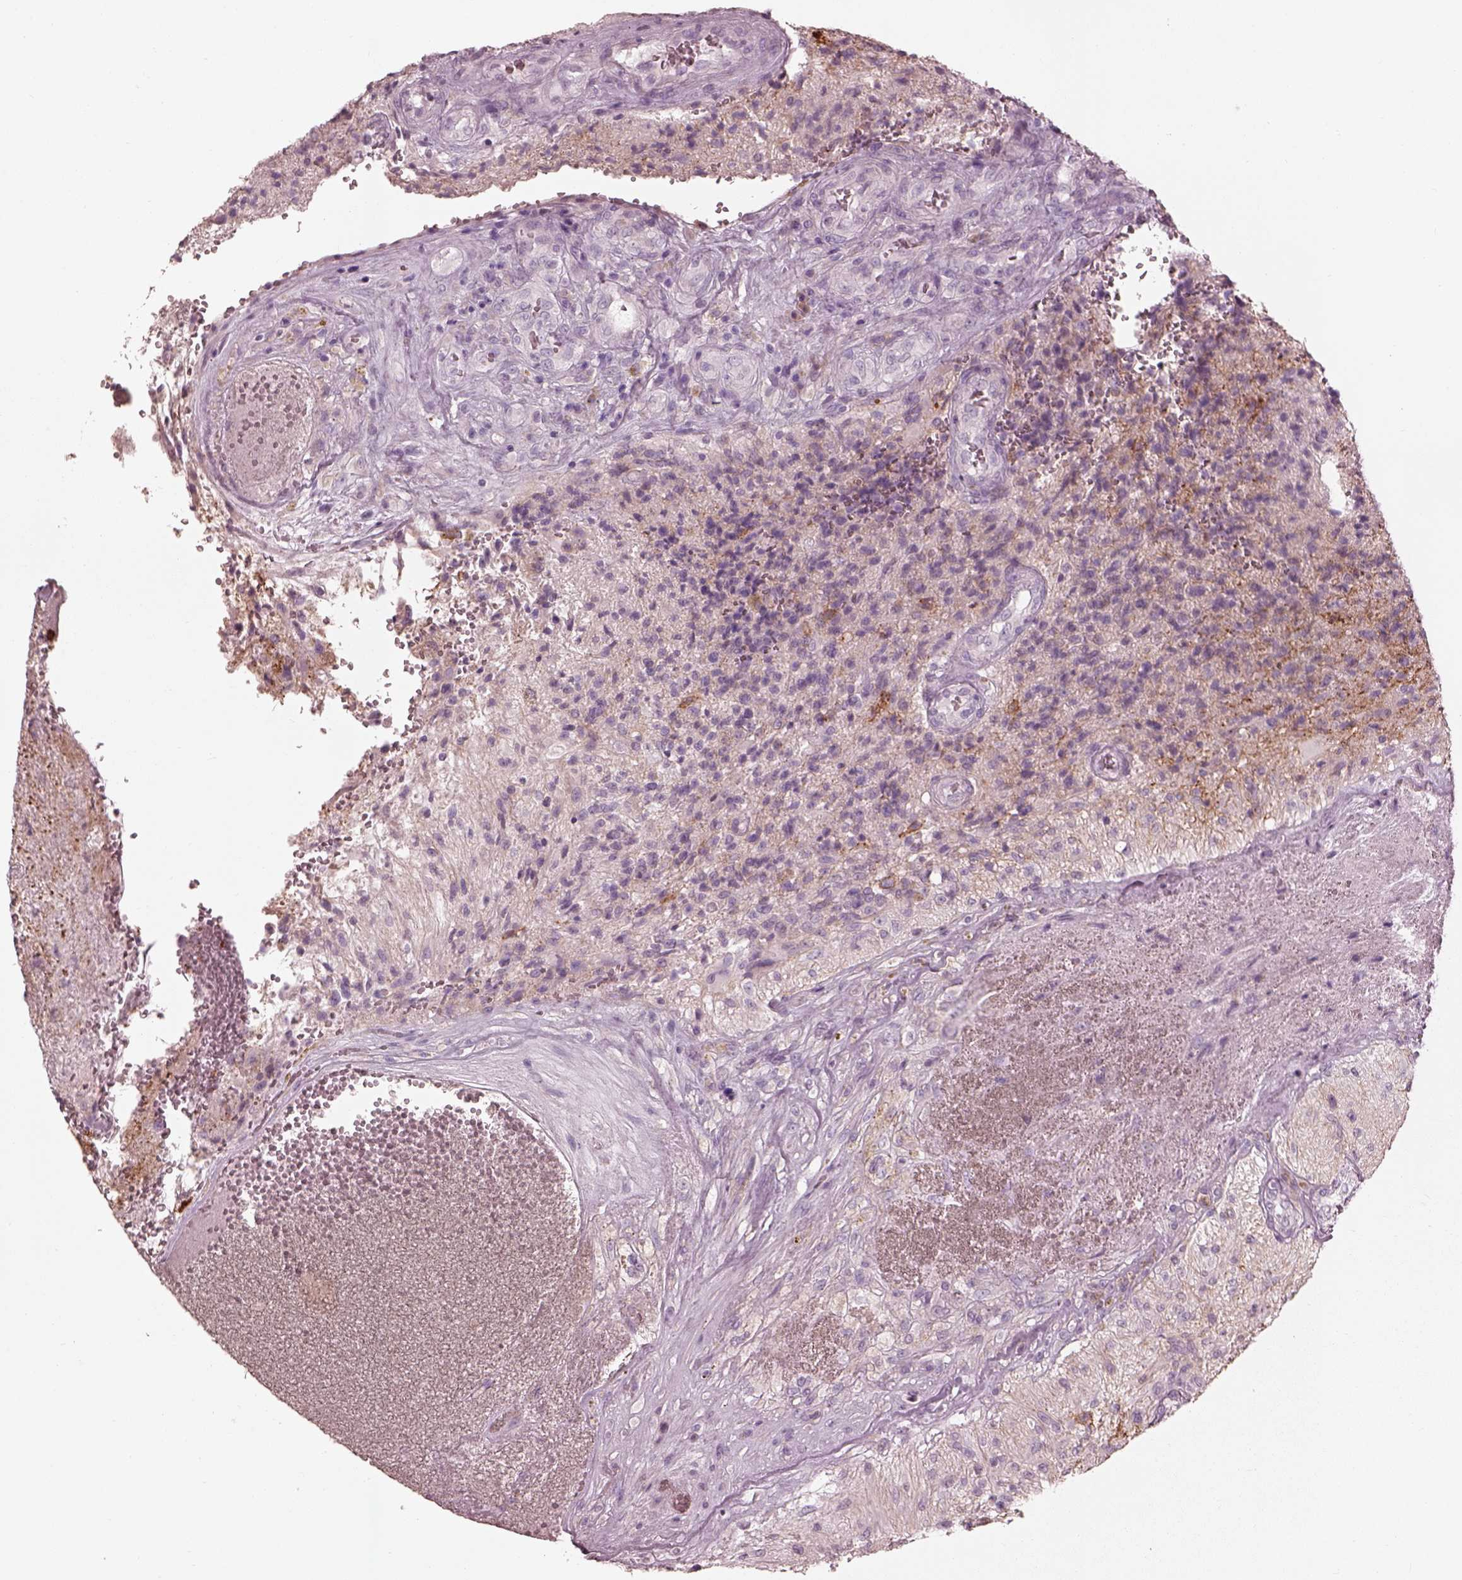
{"staining": {"intensity": "negative", "quantity": "none", "location": "none"}, "tissue": "glioma", "cell_type": "Tumor cells", "image_type": "cancer", "snomed": [{"axis": "morphology", "description": "Glioma, malignant, High grade"}, {"axis": "topography", "description": "Brain"}], "caption": "Micrograph shows no significant protein staining in tumor cells of glioma.", "gene": "CADM2", "patient": {"sex": "male", "age": 56}}